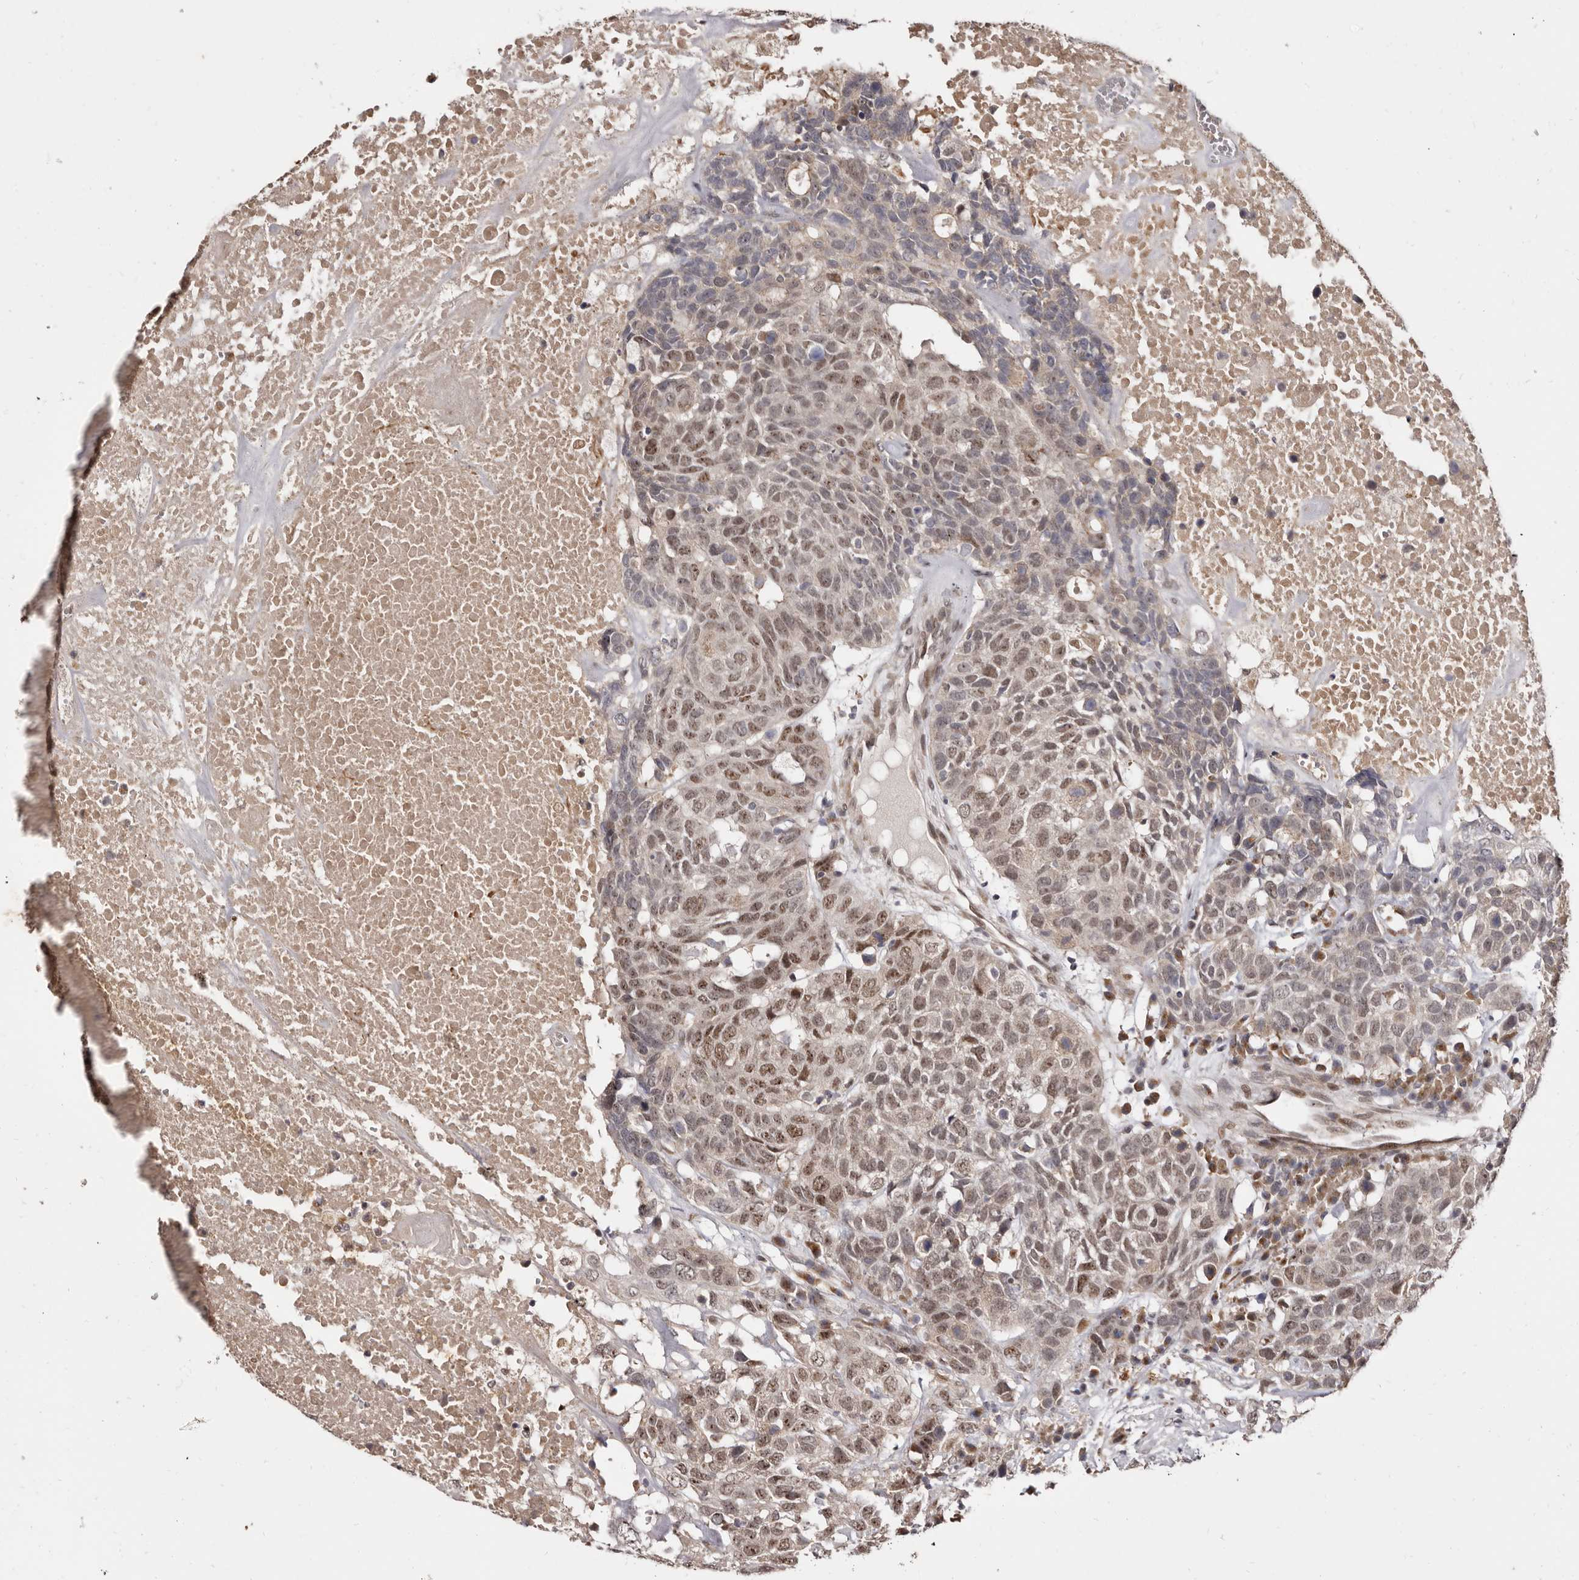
{"staining": {"intensity": "moderate", "quantity": "25%-75%", "location": "nuclear"}, "tissue": "head and neck cancer", "cell_type": "Tumor cells", "image_type": "cancer", "snomed": [{"axis": "morphology", "description": "Squamous cell carcinoma, NOS"}, {"axis": "topography", "description": "Head-Neck"}], "caption": "IHC staining of head and neck cancer, which reveals medium levels of moderate nuclear positivity in approximately 25%-75% of tumor cells indicating moderate nuclear protein staining. The staining was performed using DAB (3,3'-diaminobenzidine) (brown) for protein detection and nuclei were counterstained in hematoxylin (blue).", "gene": "ZNF326", "patient": {"sex": "male", "age": 66}}